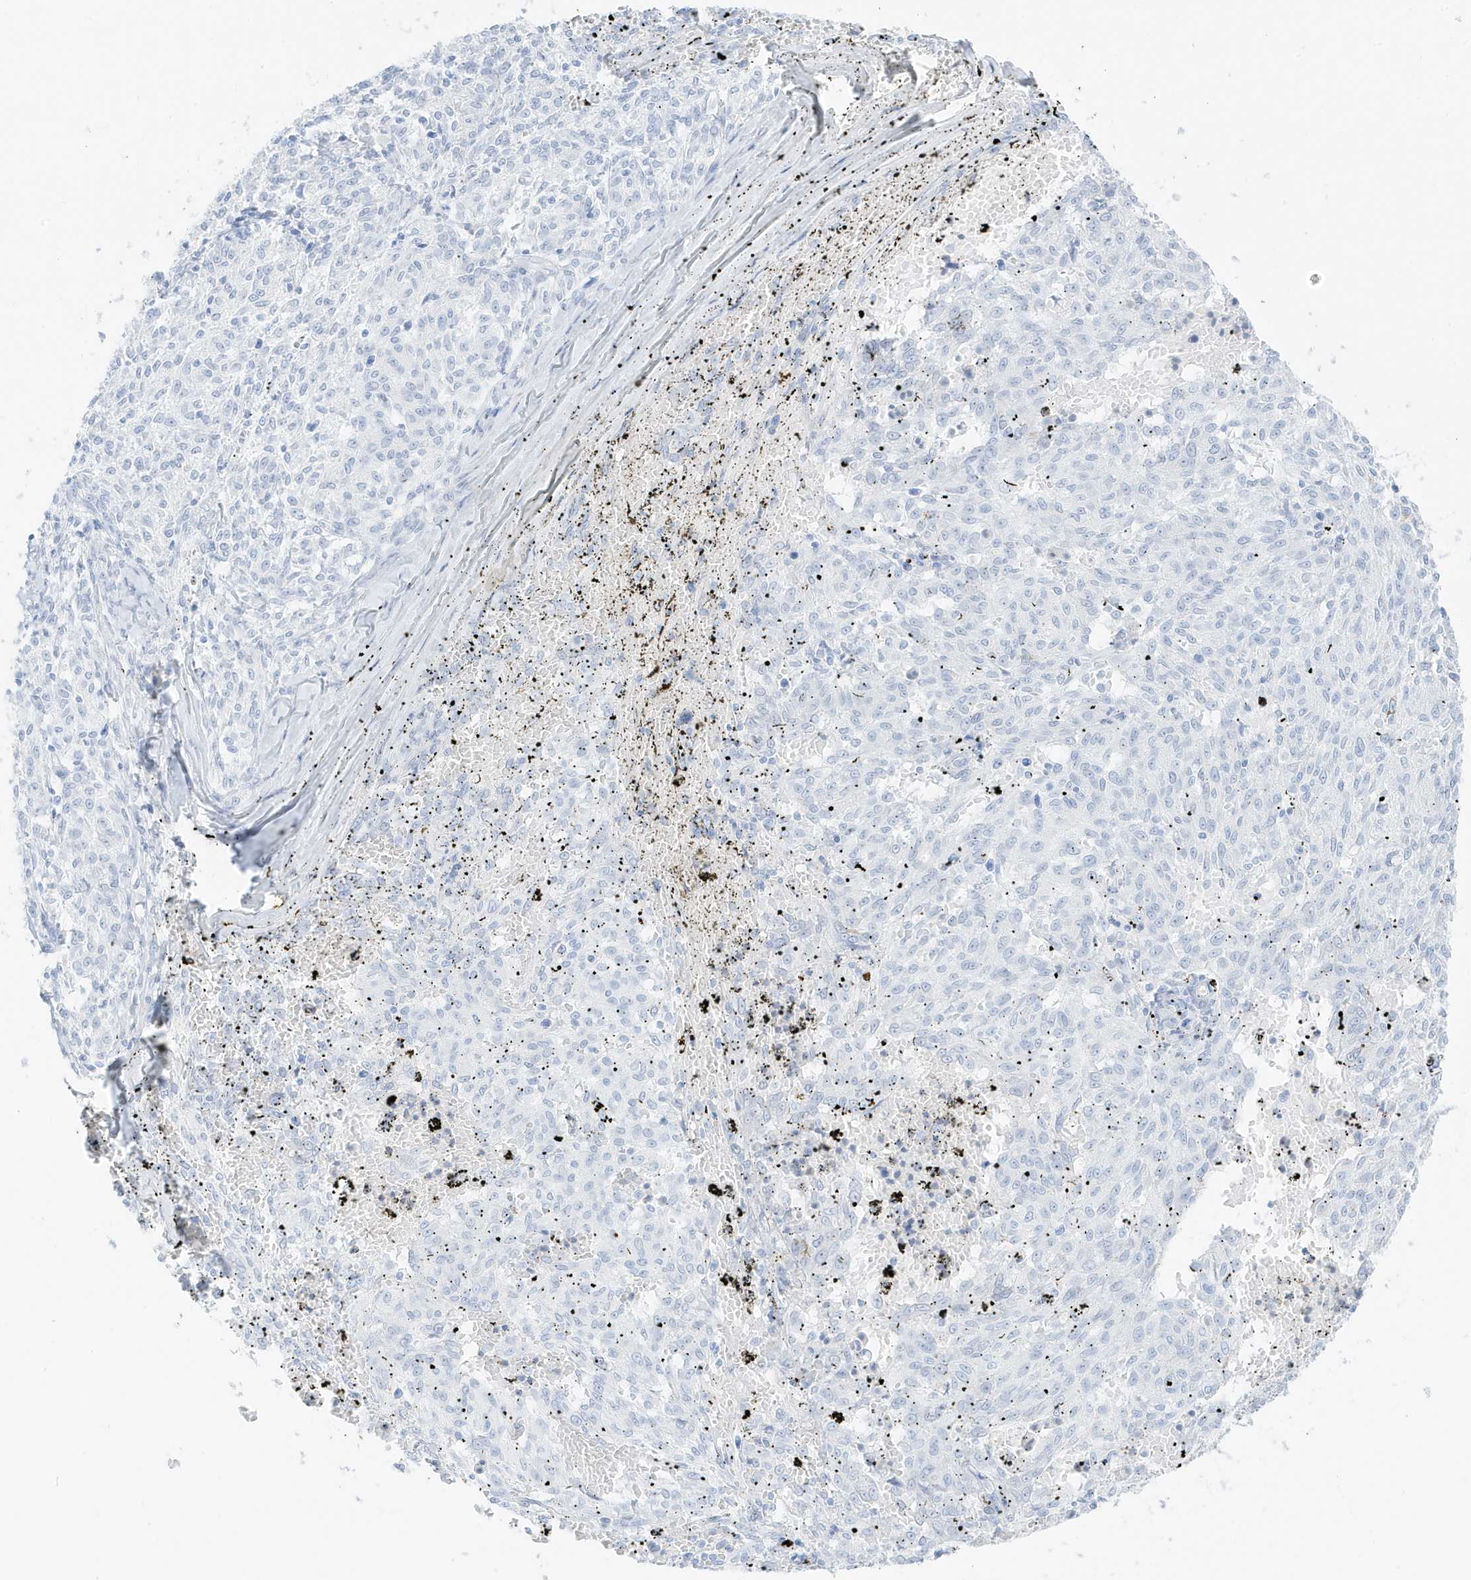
{"staining": {"intensity": "negative", "quantity": "none", "location": "none"}, "tissue": "melanoma", "cell_type": "Tumor cells", "image_type": "cancer", "snomed": [{"axis": "morphology", "description": "Malignant melanoma, NOS"}, {"axis": "topography", "description": "Skin"}], "caption": "Malignant melanoma was stained to show a protein in brown. There is no significant staining in tumor cells.", "gene": "SLC22A13", "patient": {"sex": "female", "age": 72}}